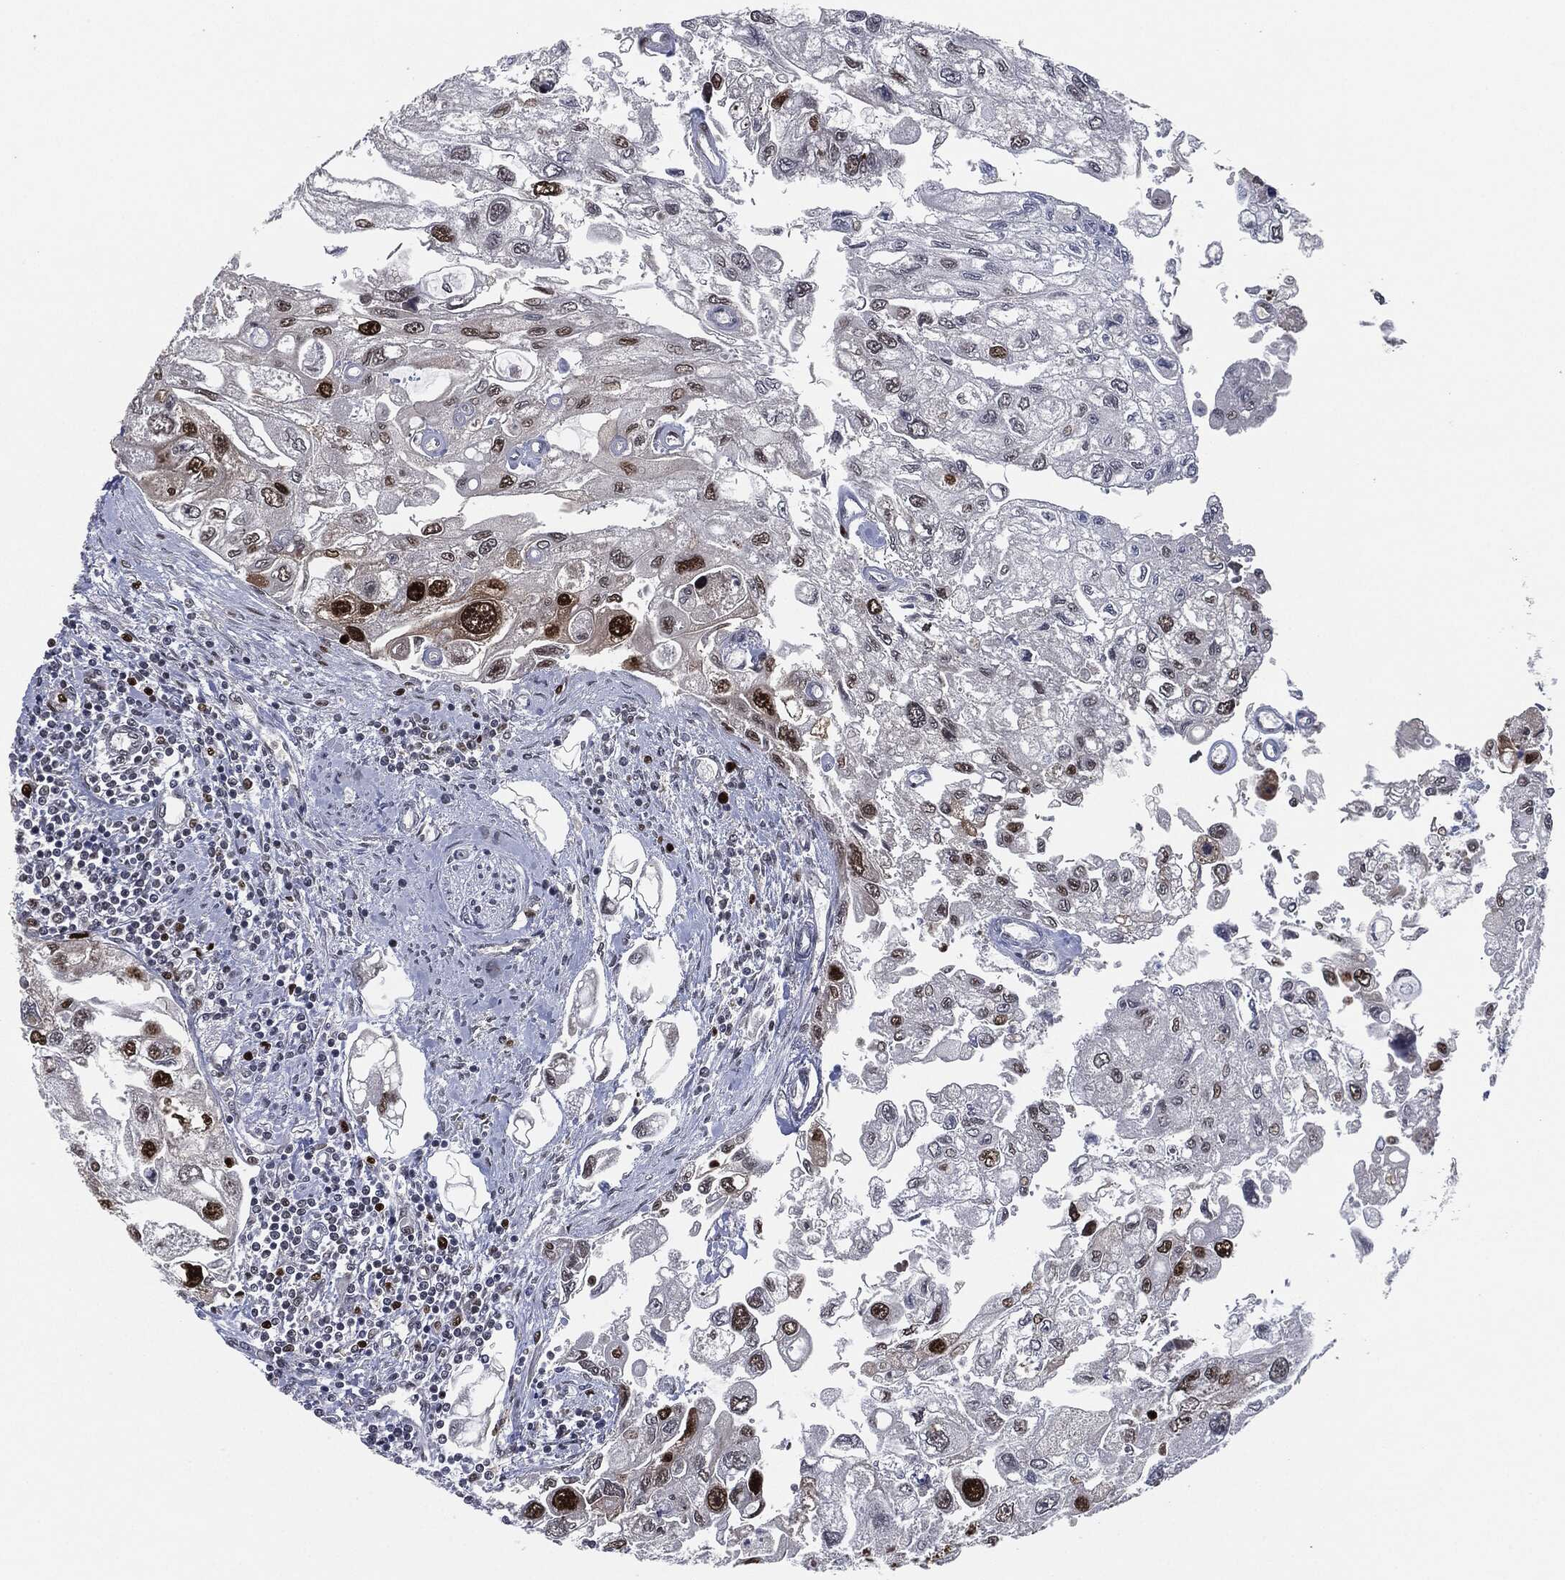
{"staining": {"intensity": "strong", "quantity": "<25%", "location": "nuclear"}, "tissue": "urothelial cancer", "cell_type": "Tumor cells", "image_type": "cancer", "snomed": [{"axis": "morphology", "description": "Urothelial carcinoma, High grade"}, {"axis": "topography", "description": "Urinary bladder"}], "caption": "Immunohistochemistry (IHC) (DAB (3,3'-diaminobenzidine)) staining of human urothelial carcinoma (high-grade) shows strong nuclear protein expression in about <25% of tumor cells. Using DAB (3,3'-diaminobenzidine) (brown) and hematoxylin (blue) stains, captured at high magnification using brightfield microscopy.", "gene": "PCNA", "patient": {"sex": "male", "age": 59}}